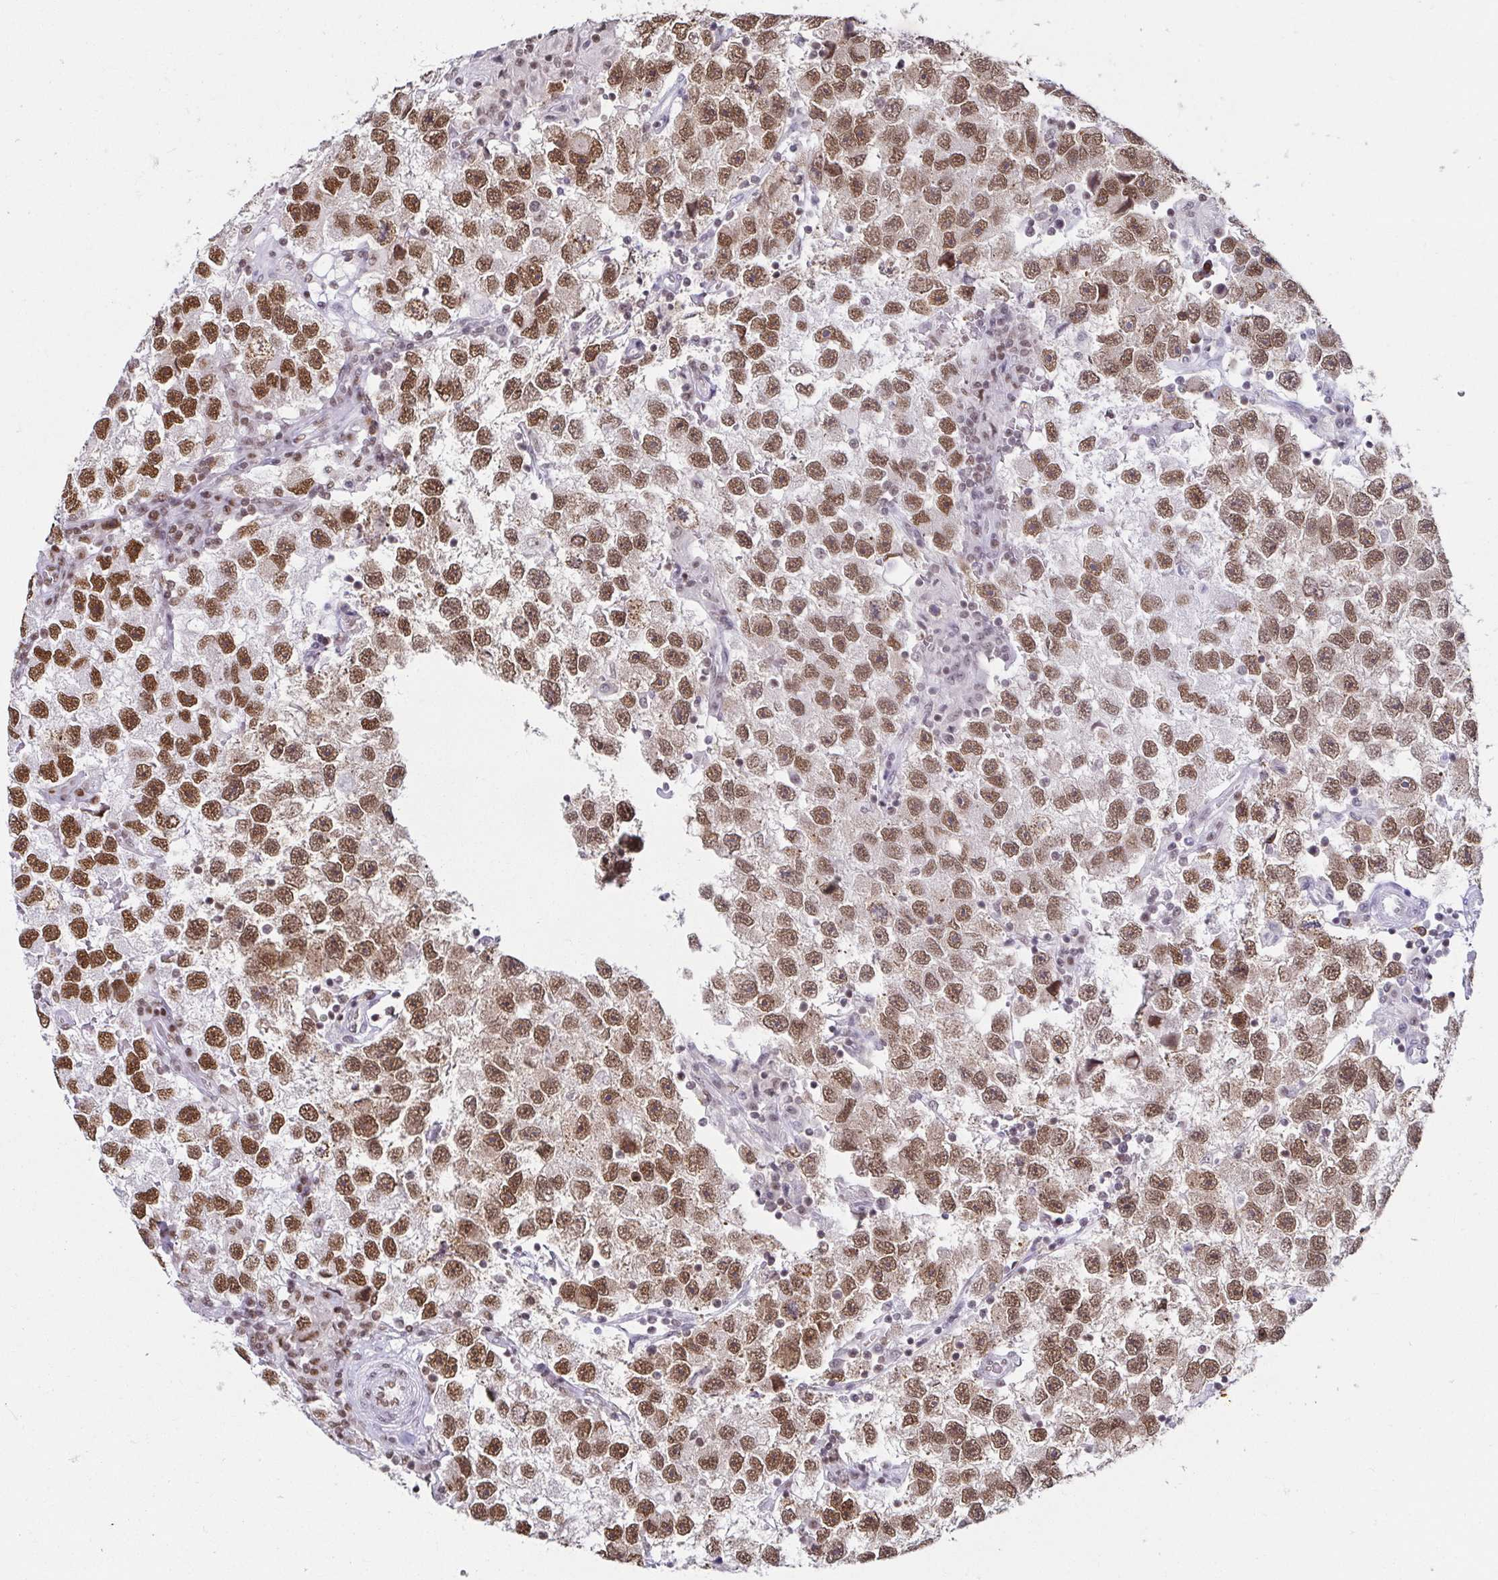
{"staining": {"intensity": "moderate", "quantity": ">75%", "location": "nuclear"}, "tissue": "testis cancer", "cell_type": "Tumor cells", "image_type": "cancer", "snomed": [{"axis": "morphology", "description": "Seminoma, NOS"}, {"axis": "topography", "description": "Testis"}], "caption": "Moderate nuclear expression for a protein is appreciated in about >75% of tumor cells of testis cancer using IHC.", "gene": "EWSR1", "patient": {"sex": "male", "age": 26}}